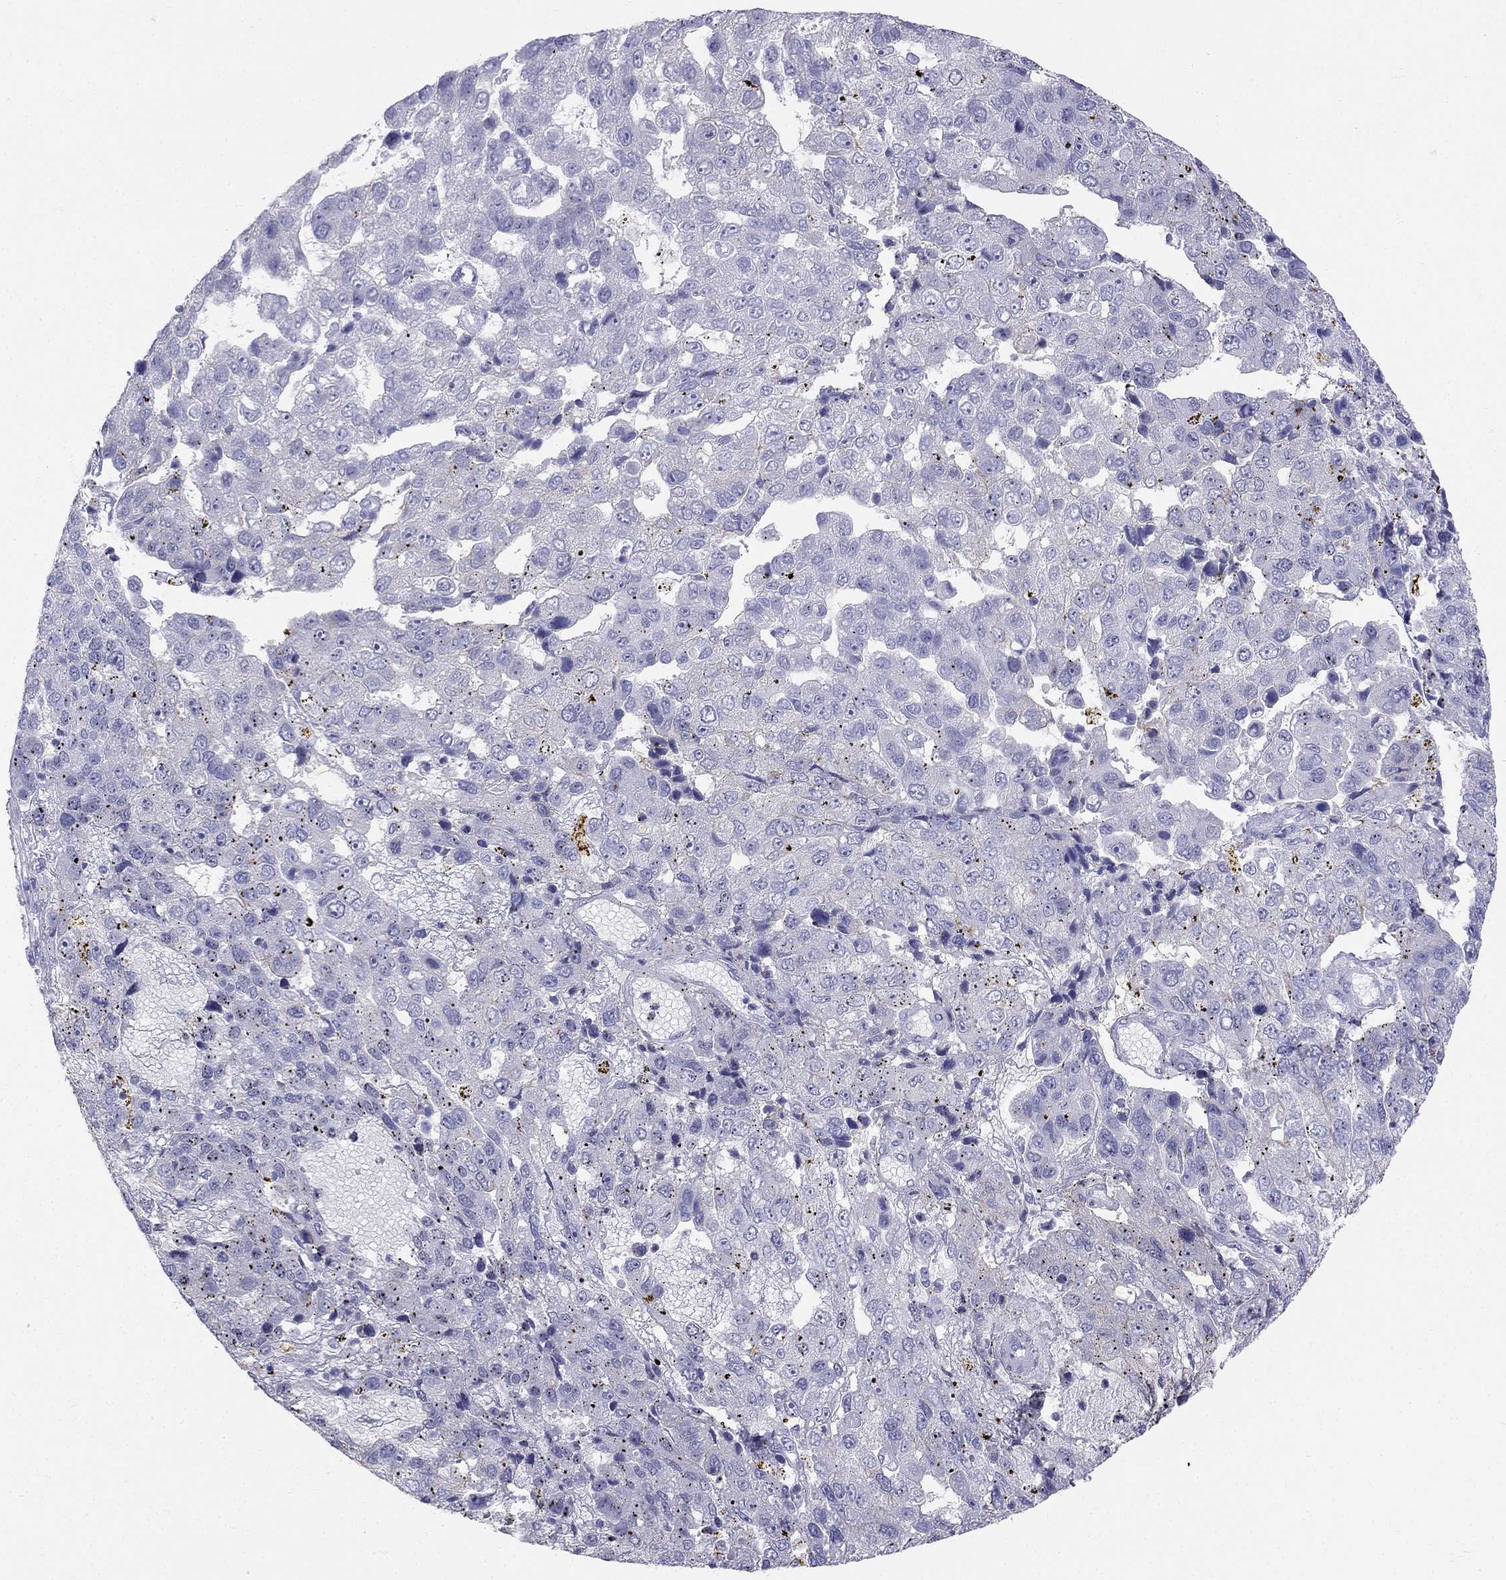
{"staining": {"intensity": "weak", "quantity": "<25%", "location": "cytoplasmic/membranous"}, "tissue": "pancreatic cancer", "cell_type": "Tumor cells", "image_type": "cancer", "snomed": [{"axis": "morphology", "description": "Adenocarcinoma, NOS"}, {"axis": "topography", "description": "Pancreas"}], "caption": "Immunohistochemistry (IHC) micrograph of pancreatic adenocarcinoma stained for a protein (brown), which exhibits no positivity in tumor cells.", "gene": "RFLNA", "patient": {"sex": "female", "age": 61}}